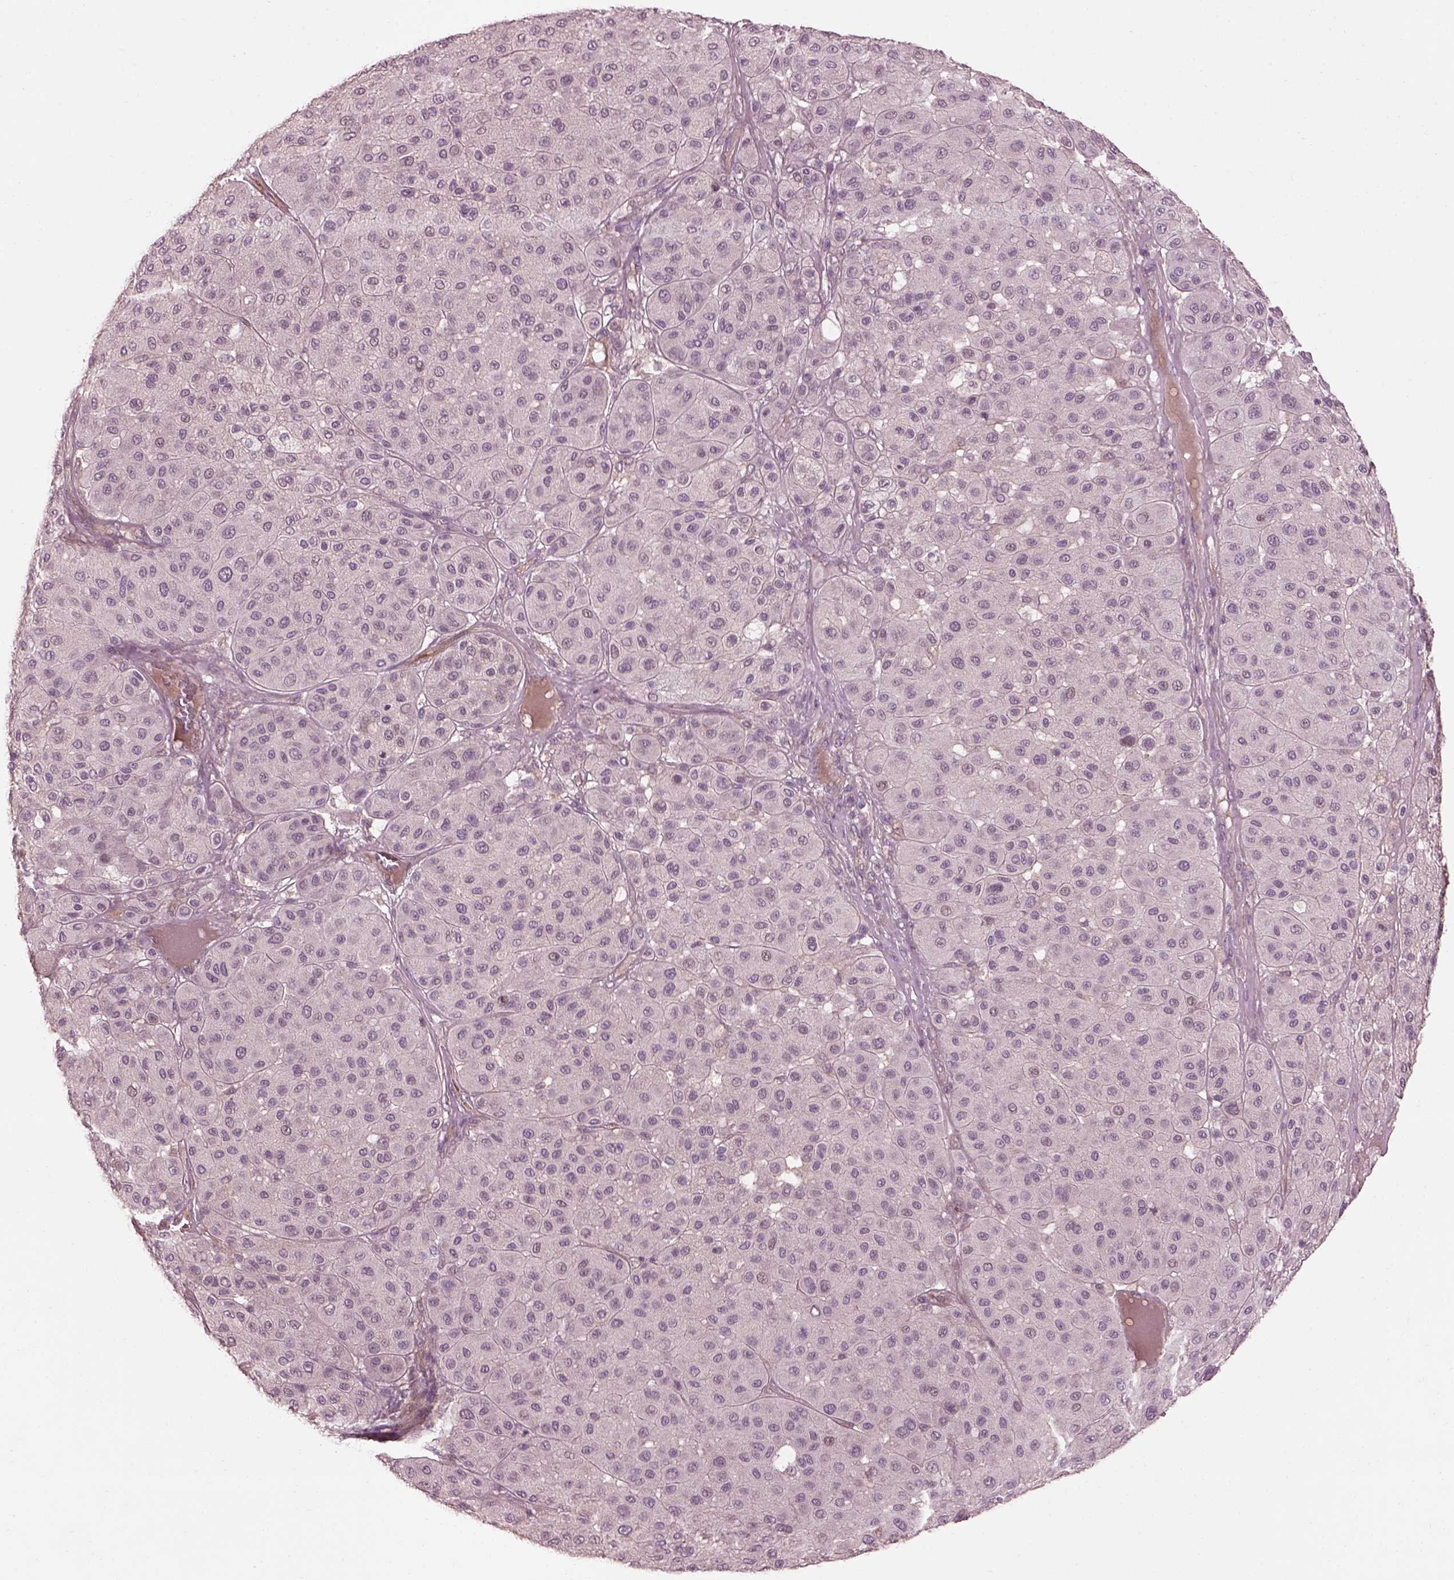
{"staining": {"intensity": "negative", "quantity": "none", "location": "none"}, "tissue": "melanoma", "cell_type": "Tumor cells", "image_type": "cancer", "snomed": [{"axis": "morphology", "description": "Malignant melanoma, Metastatic site"}, {"axis": "topography", "description": "Smooth muscle"}], "caption": "High power microscopy image of an immunohistochemistry photomicrograph of melanoma, revealing no significant expression in tumor cells.", "gene": "EFEMP1", "patient": {"sex": "male", "age": 41}}